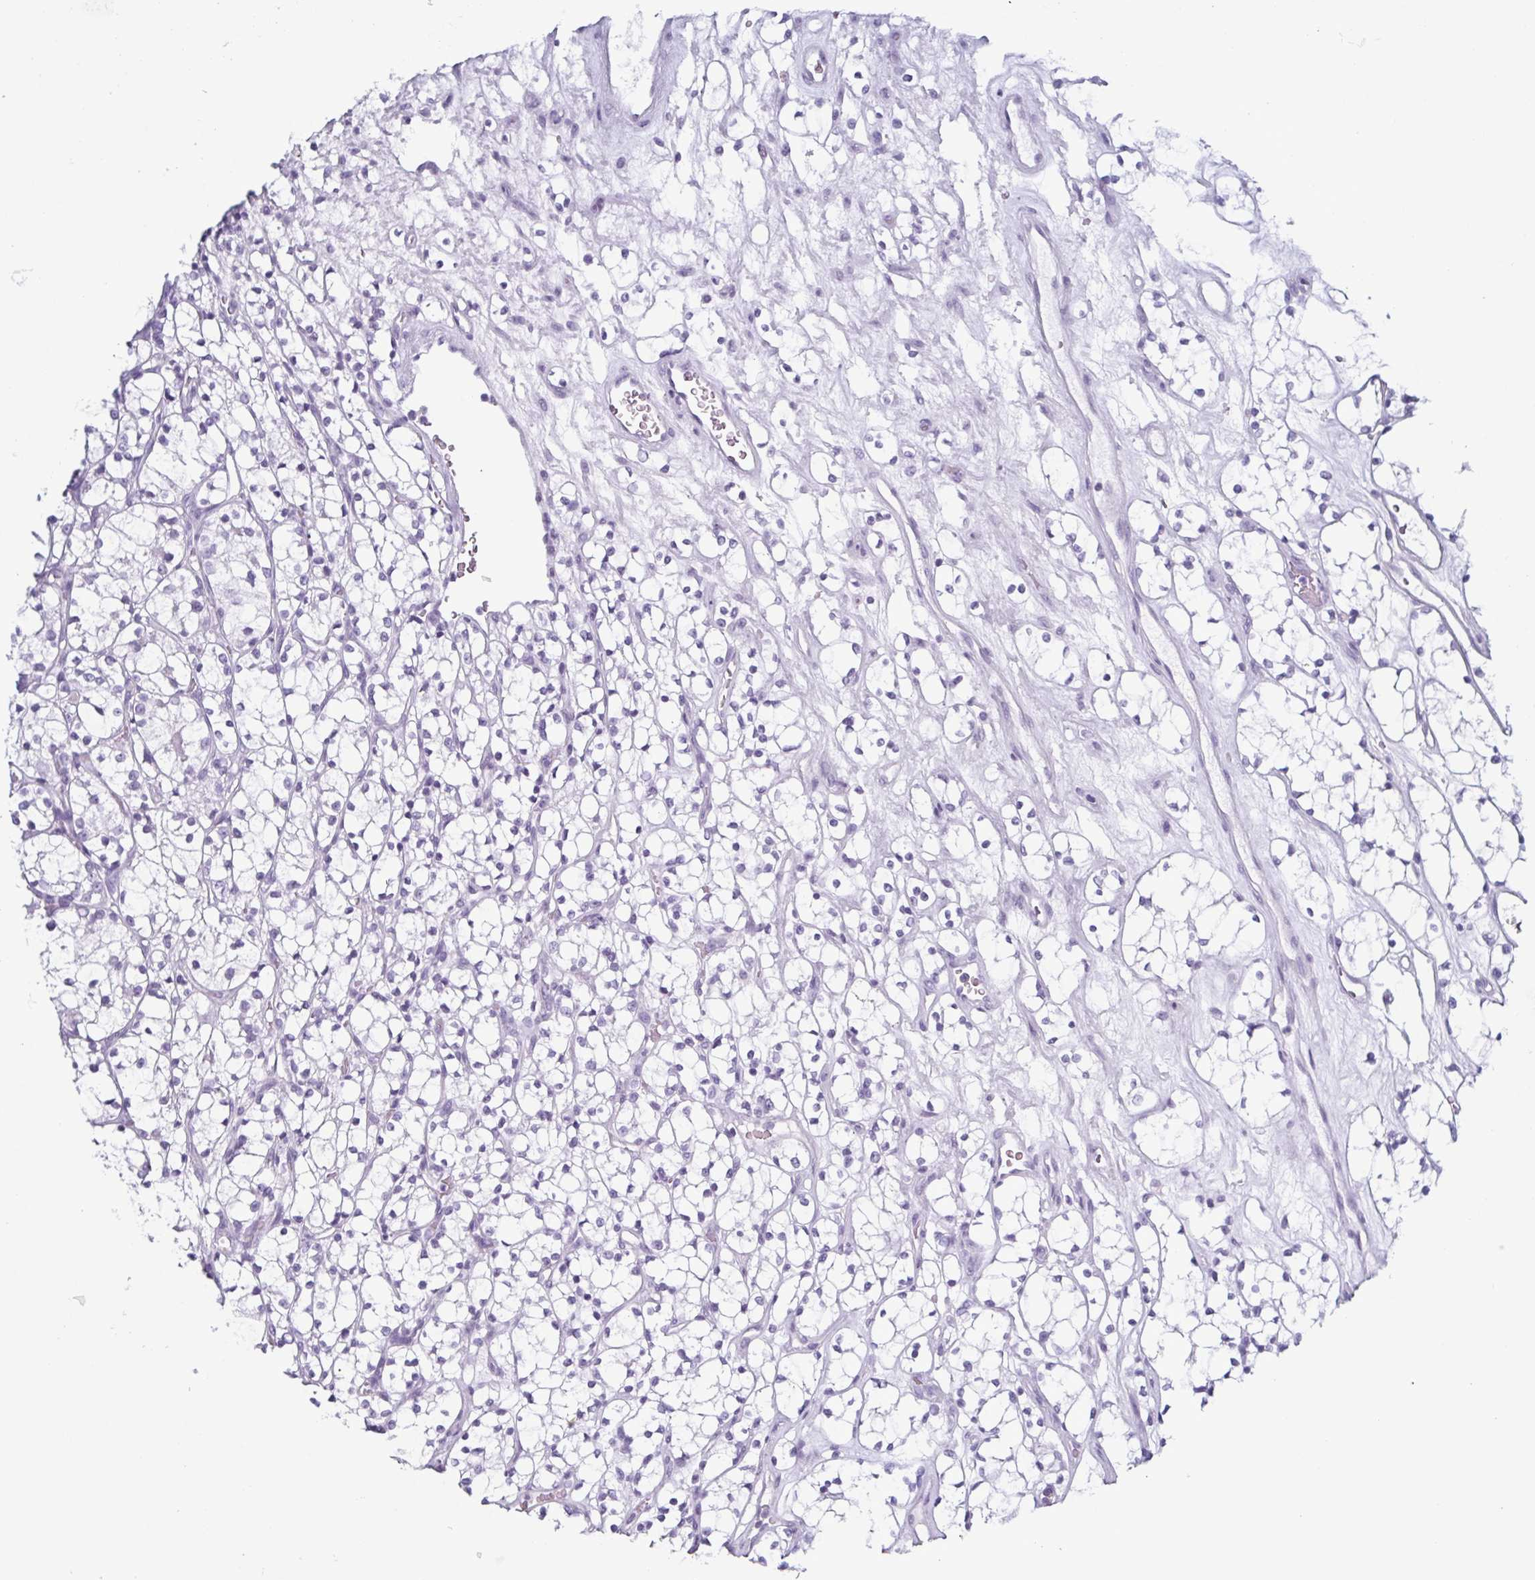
{"staining": {"intensity": "negative", "quantity": "none", "location": "none"}, "tissue": "renal cancer", "cell_type": "Tumor cells", "image_type": "cancer", "snomed": [{"axis": "morphology", "description": "Adenocarcinoma, NOS"}, {"axis": "topography", "description": "Kidney"}], "caption": "Tumor cells show no significant staining in renal adenocarcinoma.", "gene": "KRT10", "patient": {"sex": "female", "age": 69}}